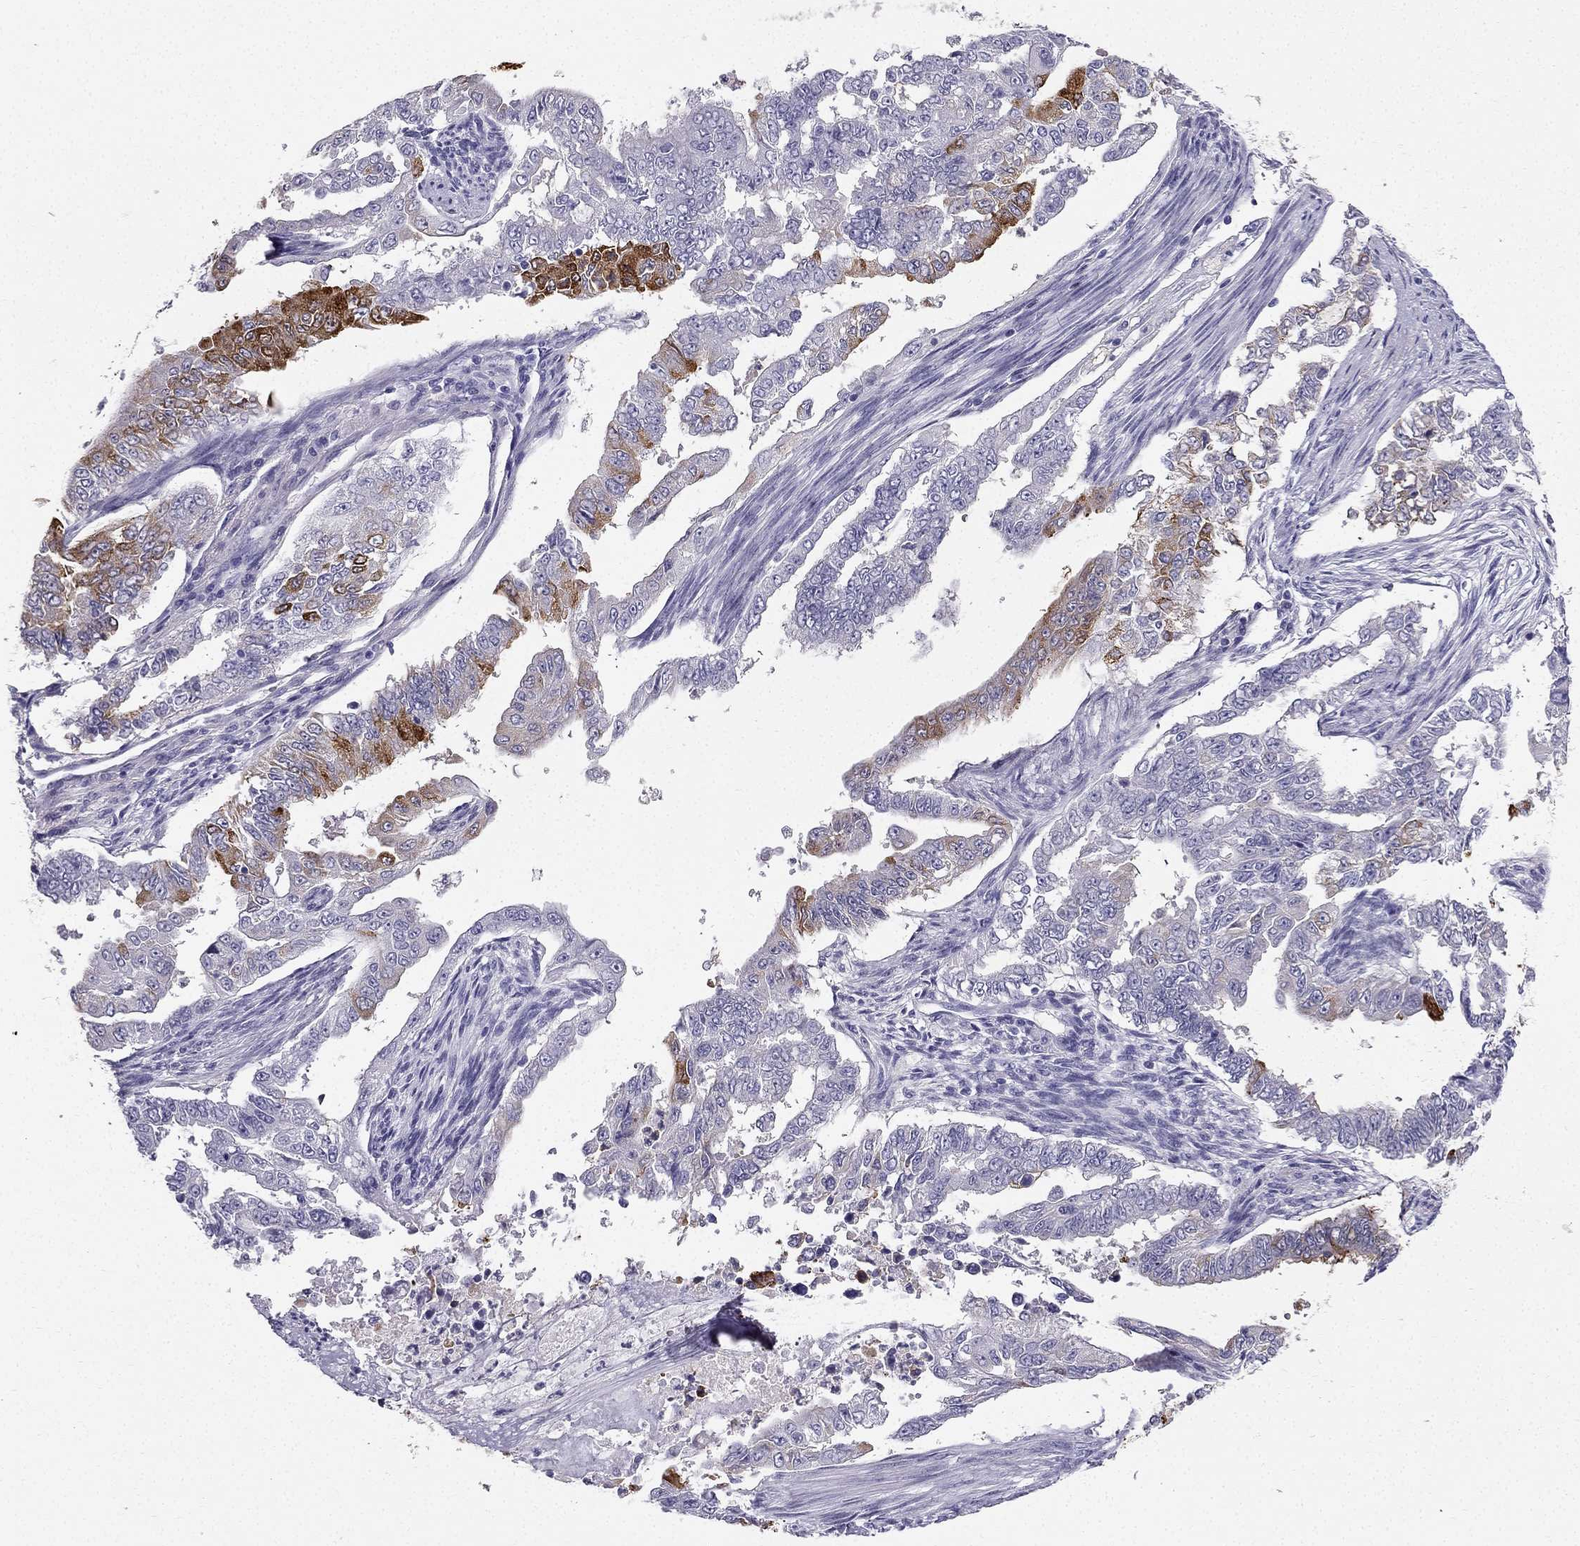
{"staining": {"intensity": "strong", "quantity": "25%-75%", "location": "cytoplasmic/membranous"}, "tissue": "endometrial cancer", "cell_type": "Tumor cells", "image_type": "cancer", "snomed": [{"axis": "morphology", "description": "Adenocarcinoma, NOS"}, {"axis": "topography", "description": "Uterus"}], "caption": "A brown stain labels strong cytoplasmic/membranous expression of a protein in endometrial cancer (adenocarcinoma) tumor cells. (DAB IHC, brown staining for protein, blue staining for nuclei).", "gene": "TFF3", "patient": {"sex": "female", "age": 59}}